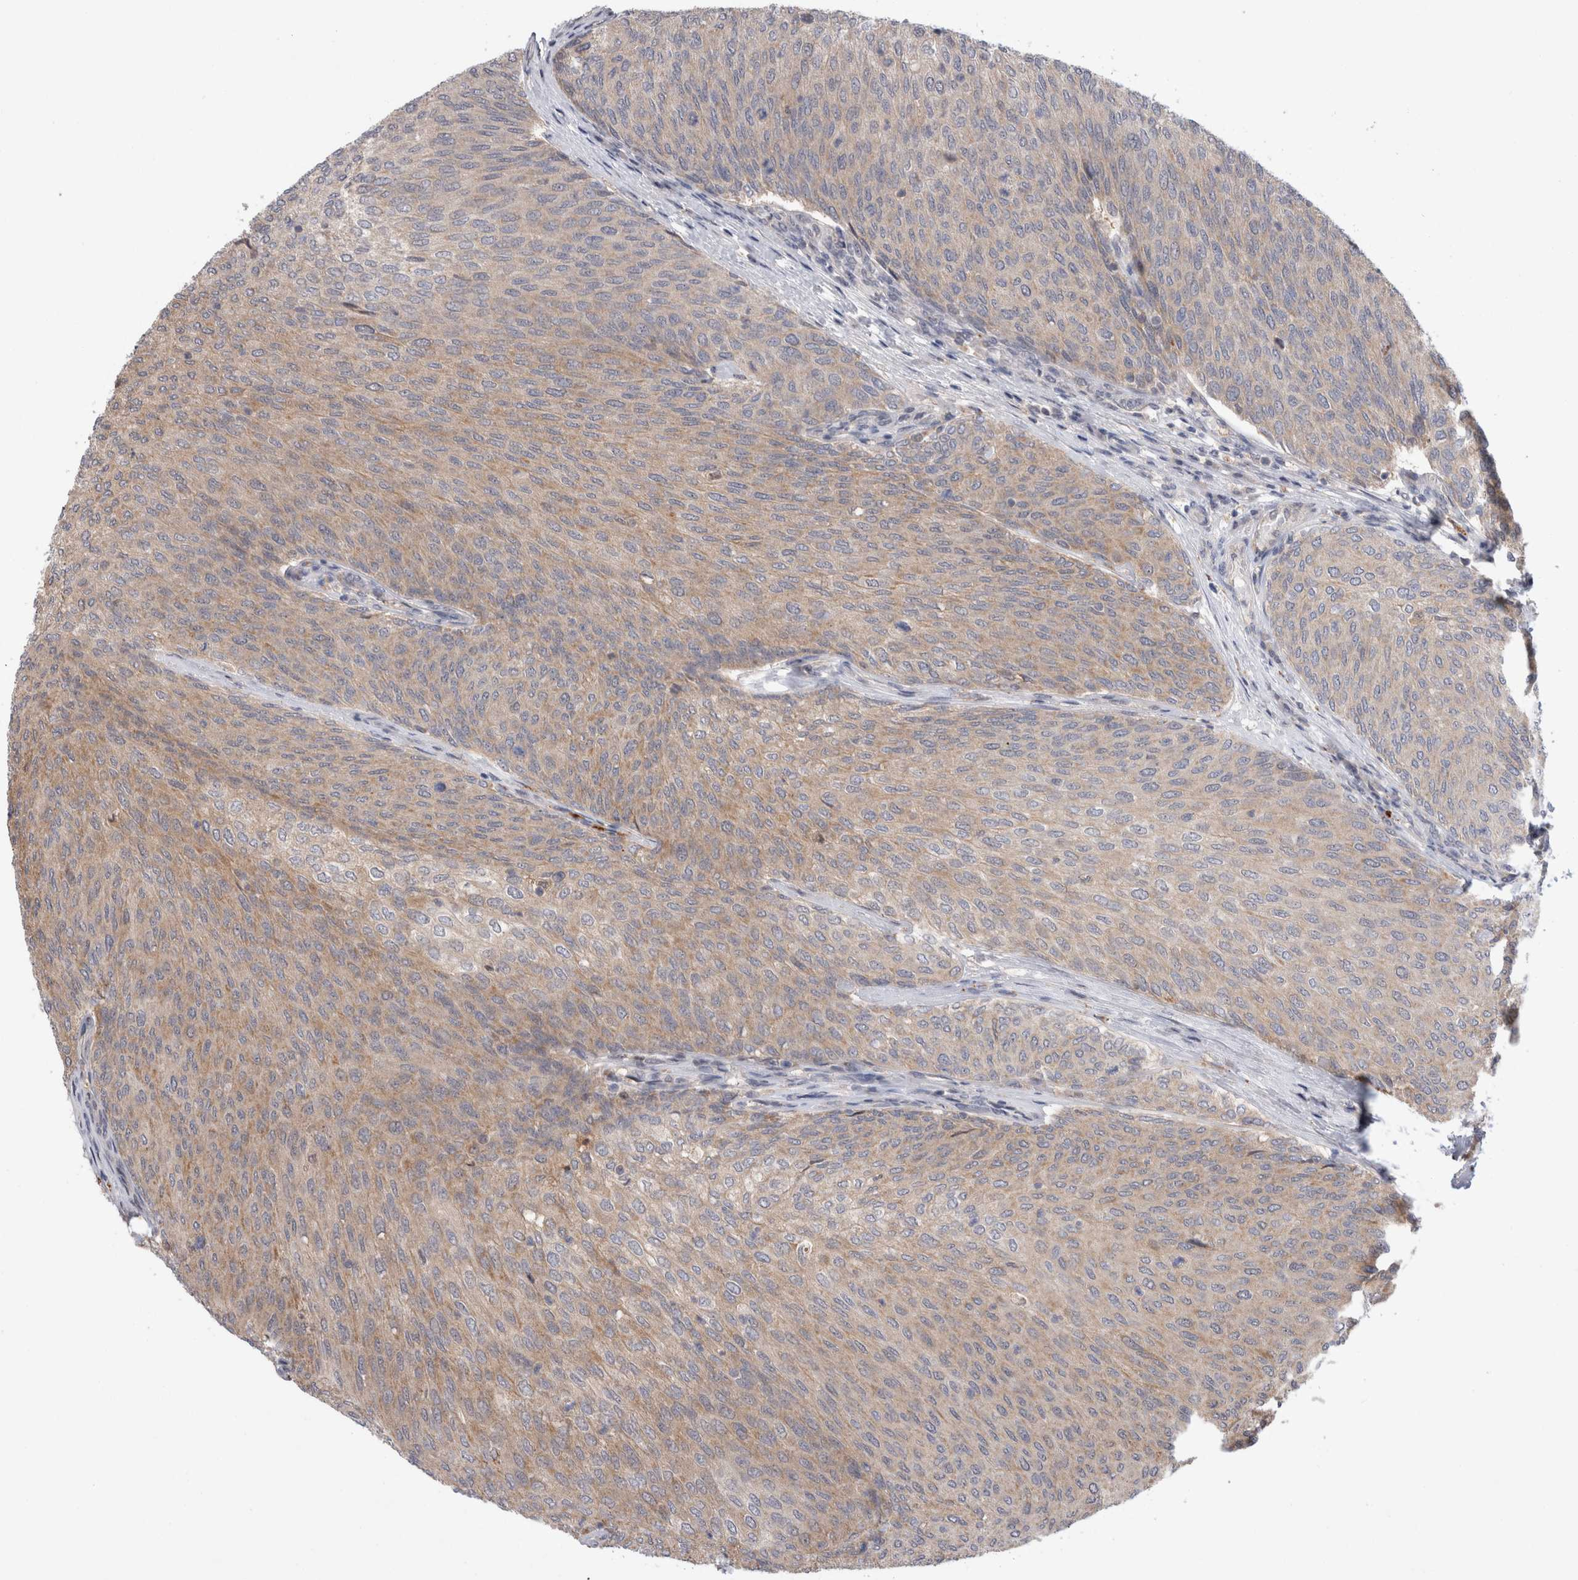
{"staining": {"intensity": "weak", "quantity": ">75%", "location": "cytoplasmic/membranous"}, "tissue": "urothelial cancer", "cell_type": "Tumor cells", "image_type": "cancer", "snomed": [{"axis": "morphology", "description": "Urothelial carcinoma, Low grade"}, {"axis": "topography", "description": "Urinary bladder"}], "caption": "IHC of urothelial cancer exhibits low levels of weak cytoplasmic/membranous staining in about >75% of tumor cells.", "gene": "MRPL37", "patient": {"sex": "female", "age": 79}}